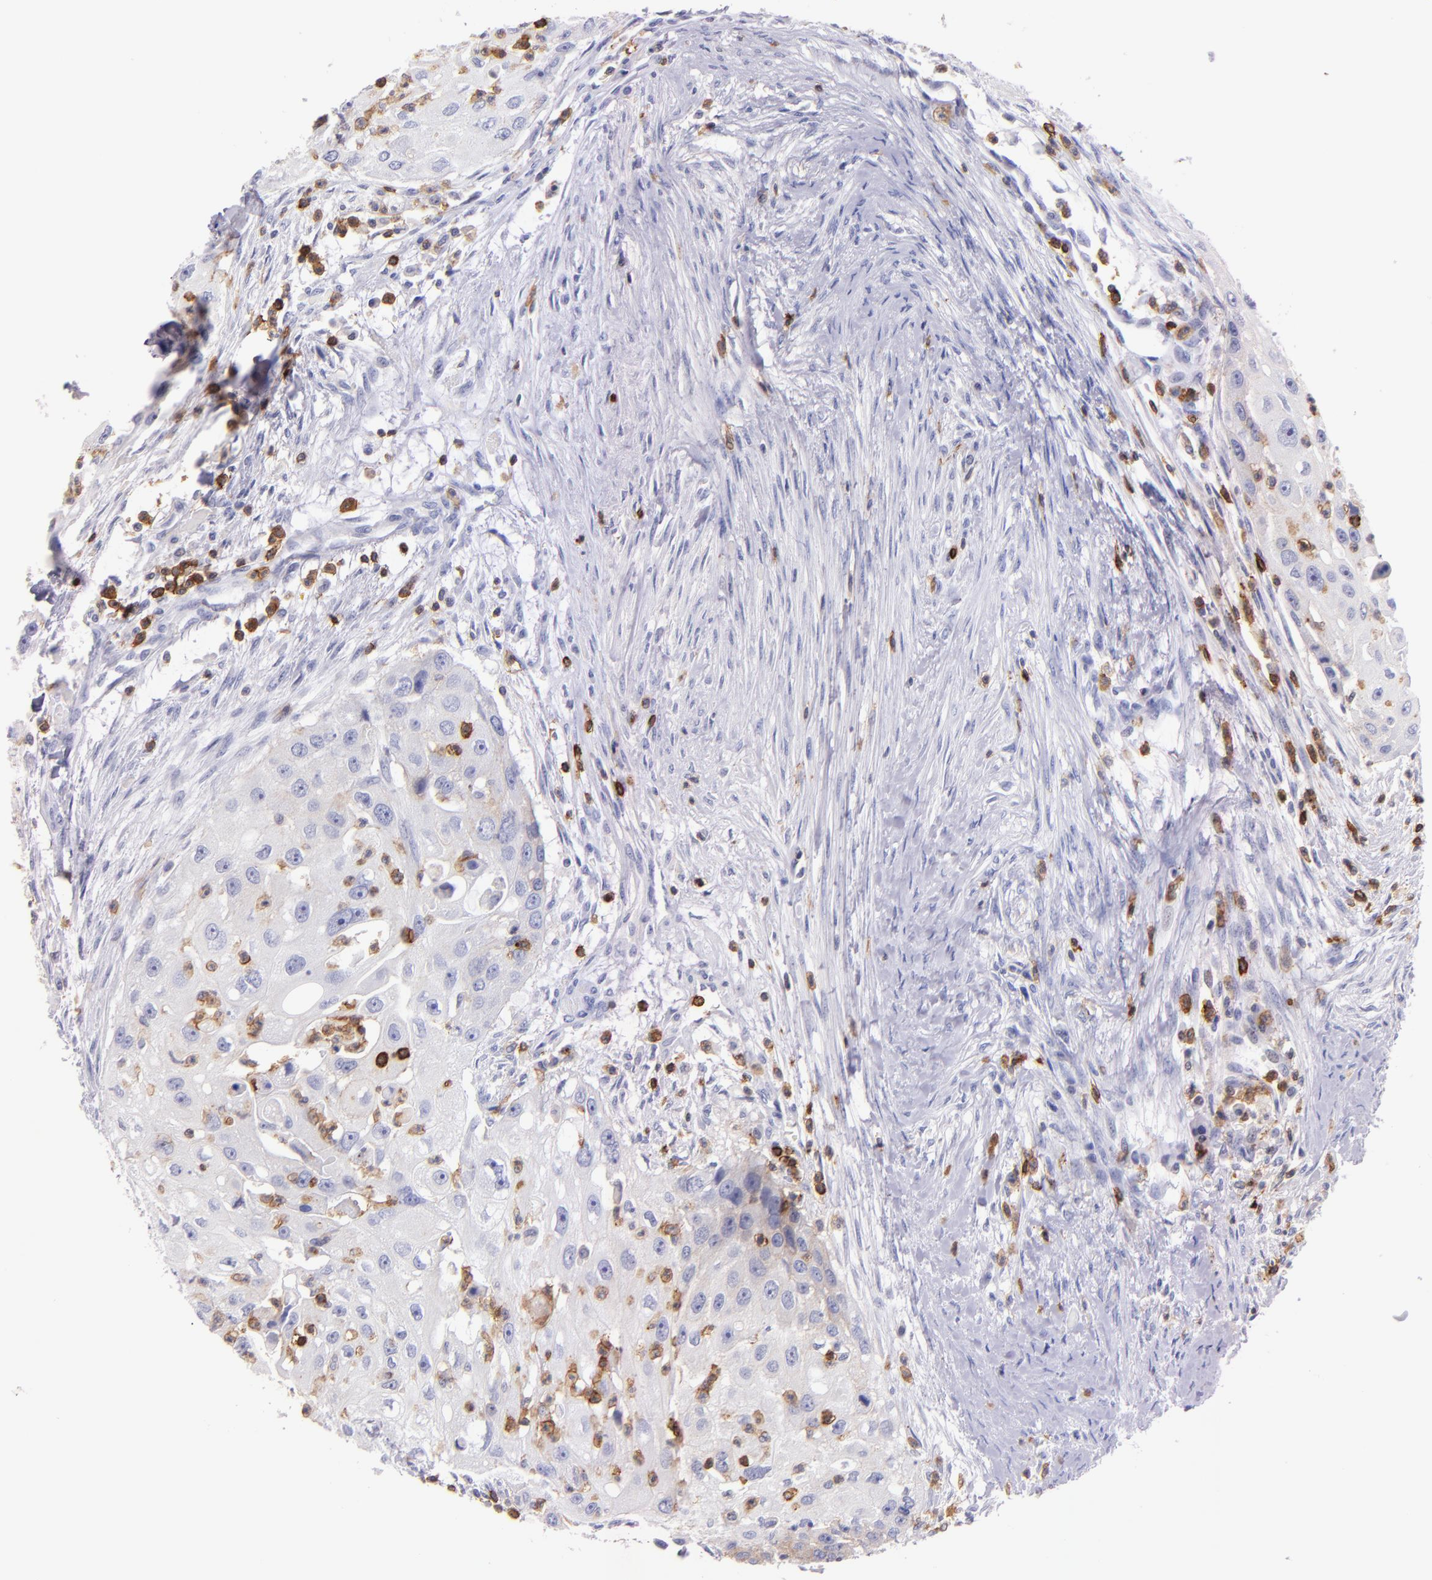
{"staining": {"intensity": "negative", "quantity": "none", "location": "none"}, "tissue": "head and neck cancer", "cell_type": "Tumor cells", "image_type": "cancer", "snomed": [{"axis": "morphology", "description": "Squamous cell carcinoma, NOS"}, {"axis": "topography", "description": "Head-Neck"}], "caption": "This is an IHC histopathology image of squamous cell carcinoma (head and neck). There is no staining in tumor cells.", "gene": "SPN", "patient": {"sex": "male", "age": 64}}